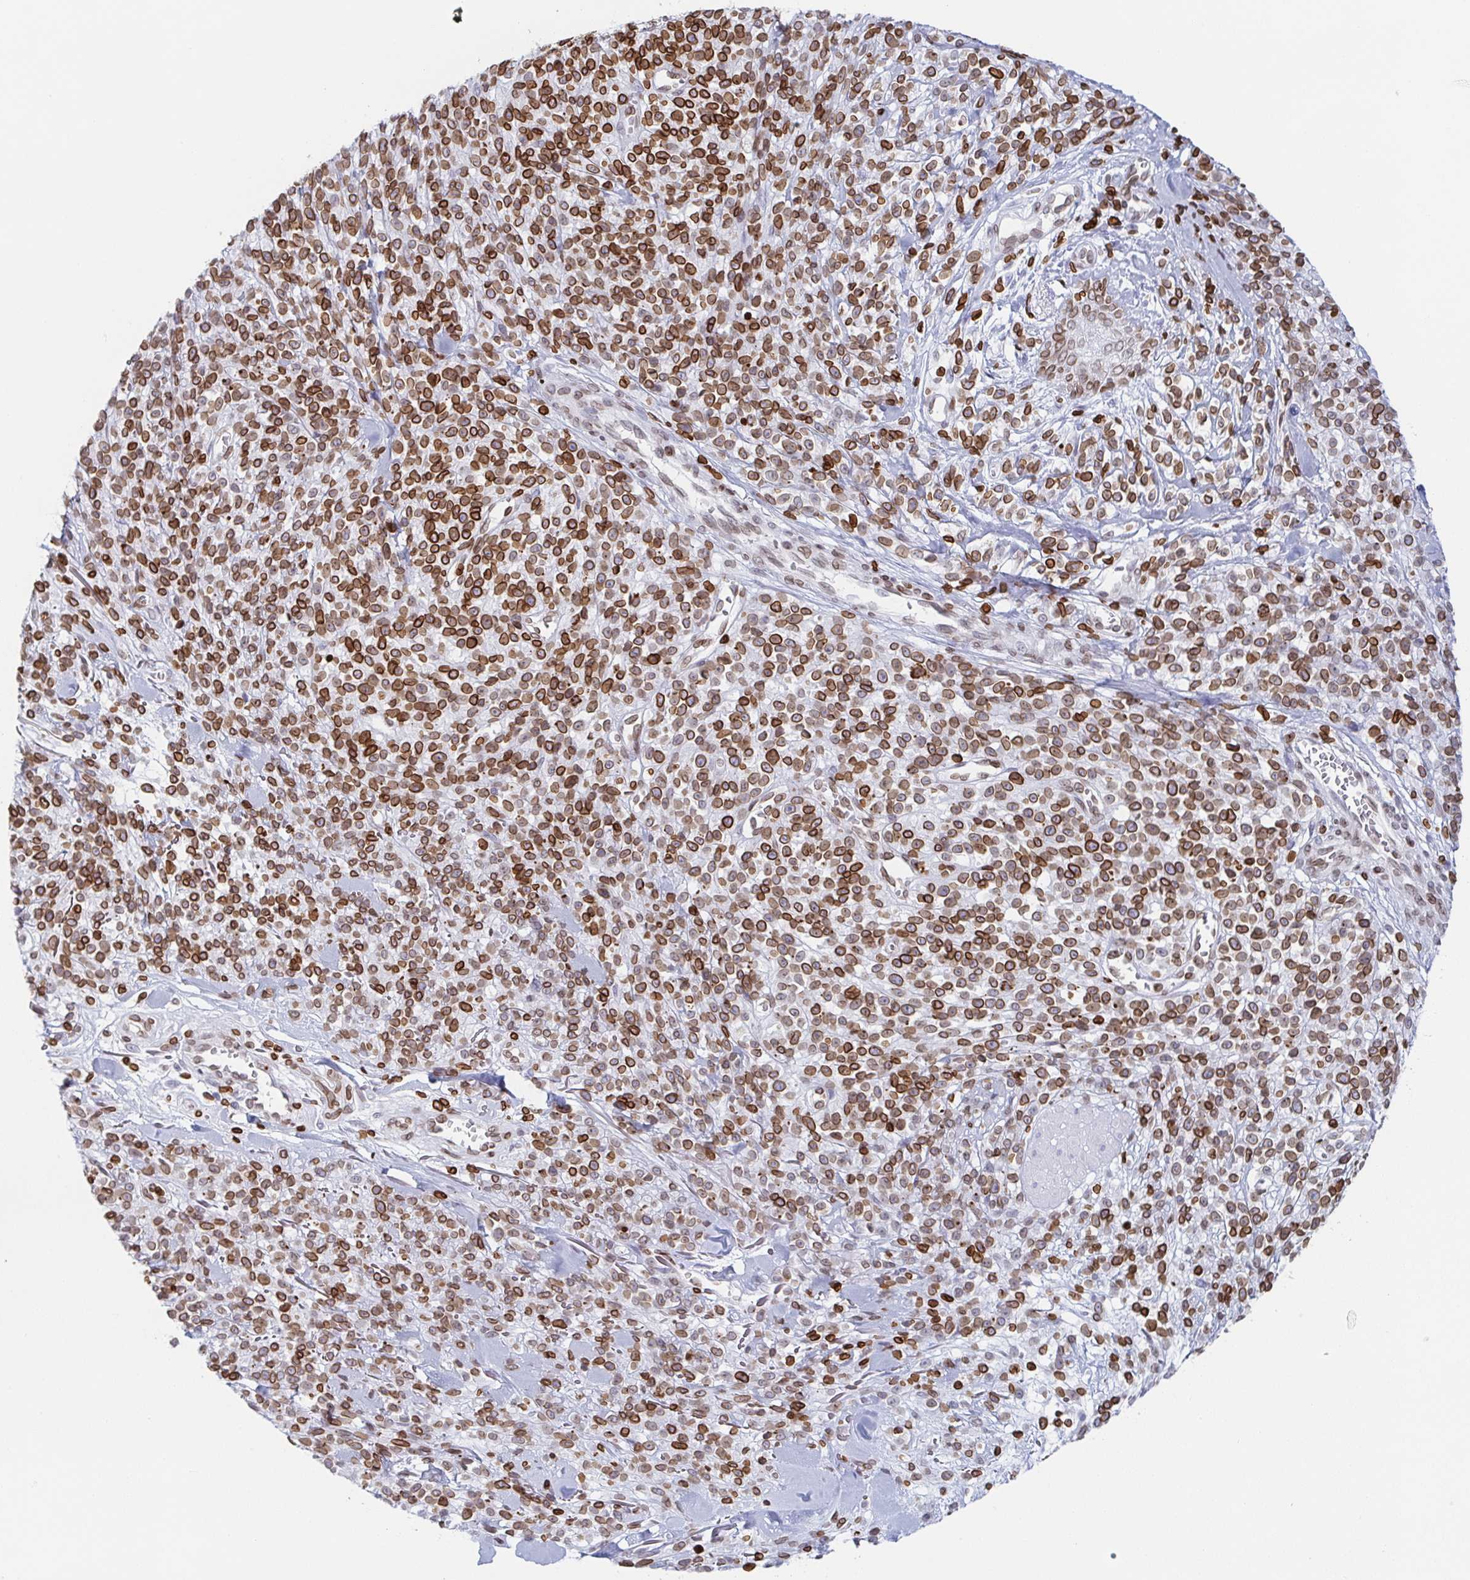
{"staining": {"intensity": "strong", "quantity": ">75%", "location": "cytoplasmic/membranous,nuclear"}, "tissue": "melanoma", "cell_type": "Tumor cells", "image_type": "cancer", "snomed": [{"axis": "morphology", "description": "Malignant melanoma, NOS"}, {"axis": "topography", "description": "Skin"}, {"axis": "topography", "description": "Skin of trunk"}], "caption": "Melanoma stained with a protein marker displays strong staining in tumor cells.", "gene": "BTBD7", "patient": {"sex": "male", "age": 74}}